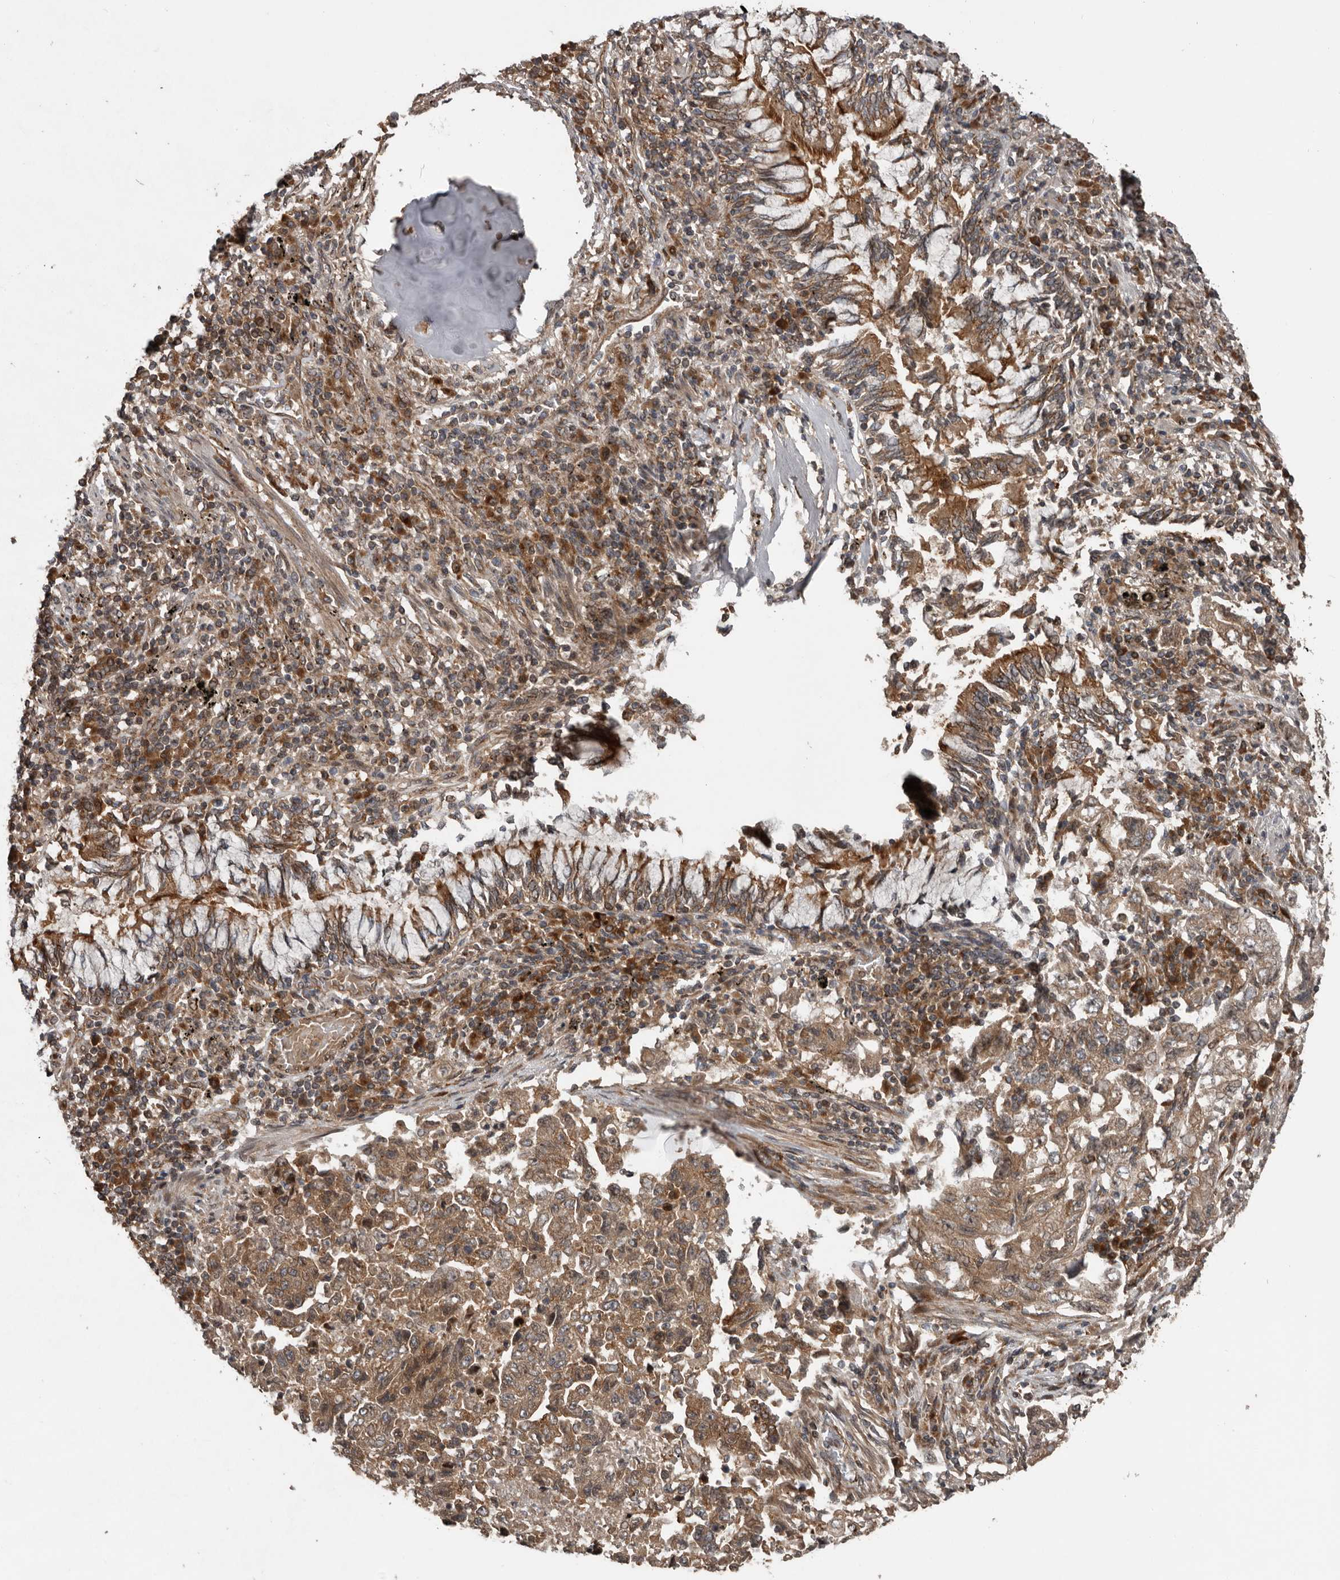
{"staining": {"intensity": "moderate", "quantity": ">75%", "location": "cytoplasmic/membranous"}, "tissue": "lung cancer", "cell_type": "Tumor cells", "image_type": "cancer", "snomed": [{"axis": "morphology", "description": "Adenocarcinoma, NOS"}, {"axis": "topography", "description": "Lung"}], "caption": "IHC micrograph of neoplastic tissue: lung cancer (adenocarcinoma) stained using IHC reveals medium levels of moderate protein expression localized specifically in the cytoplasmic/membranous of tumor cells, appearing as a cytoplasmic/membranous brown color.", "gene": "CCDC190", "patient": {"sex": "female", "age": 51}}